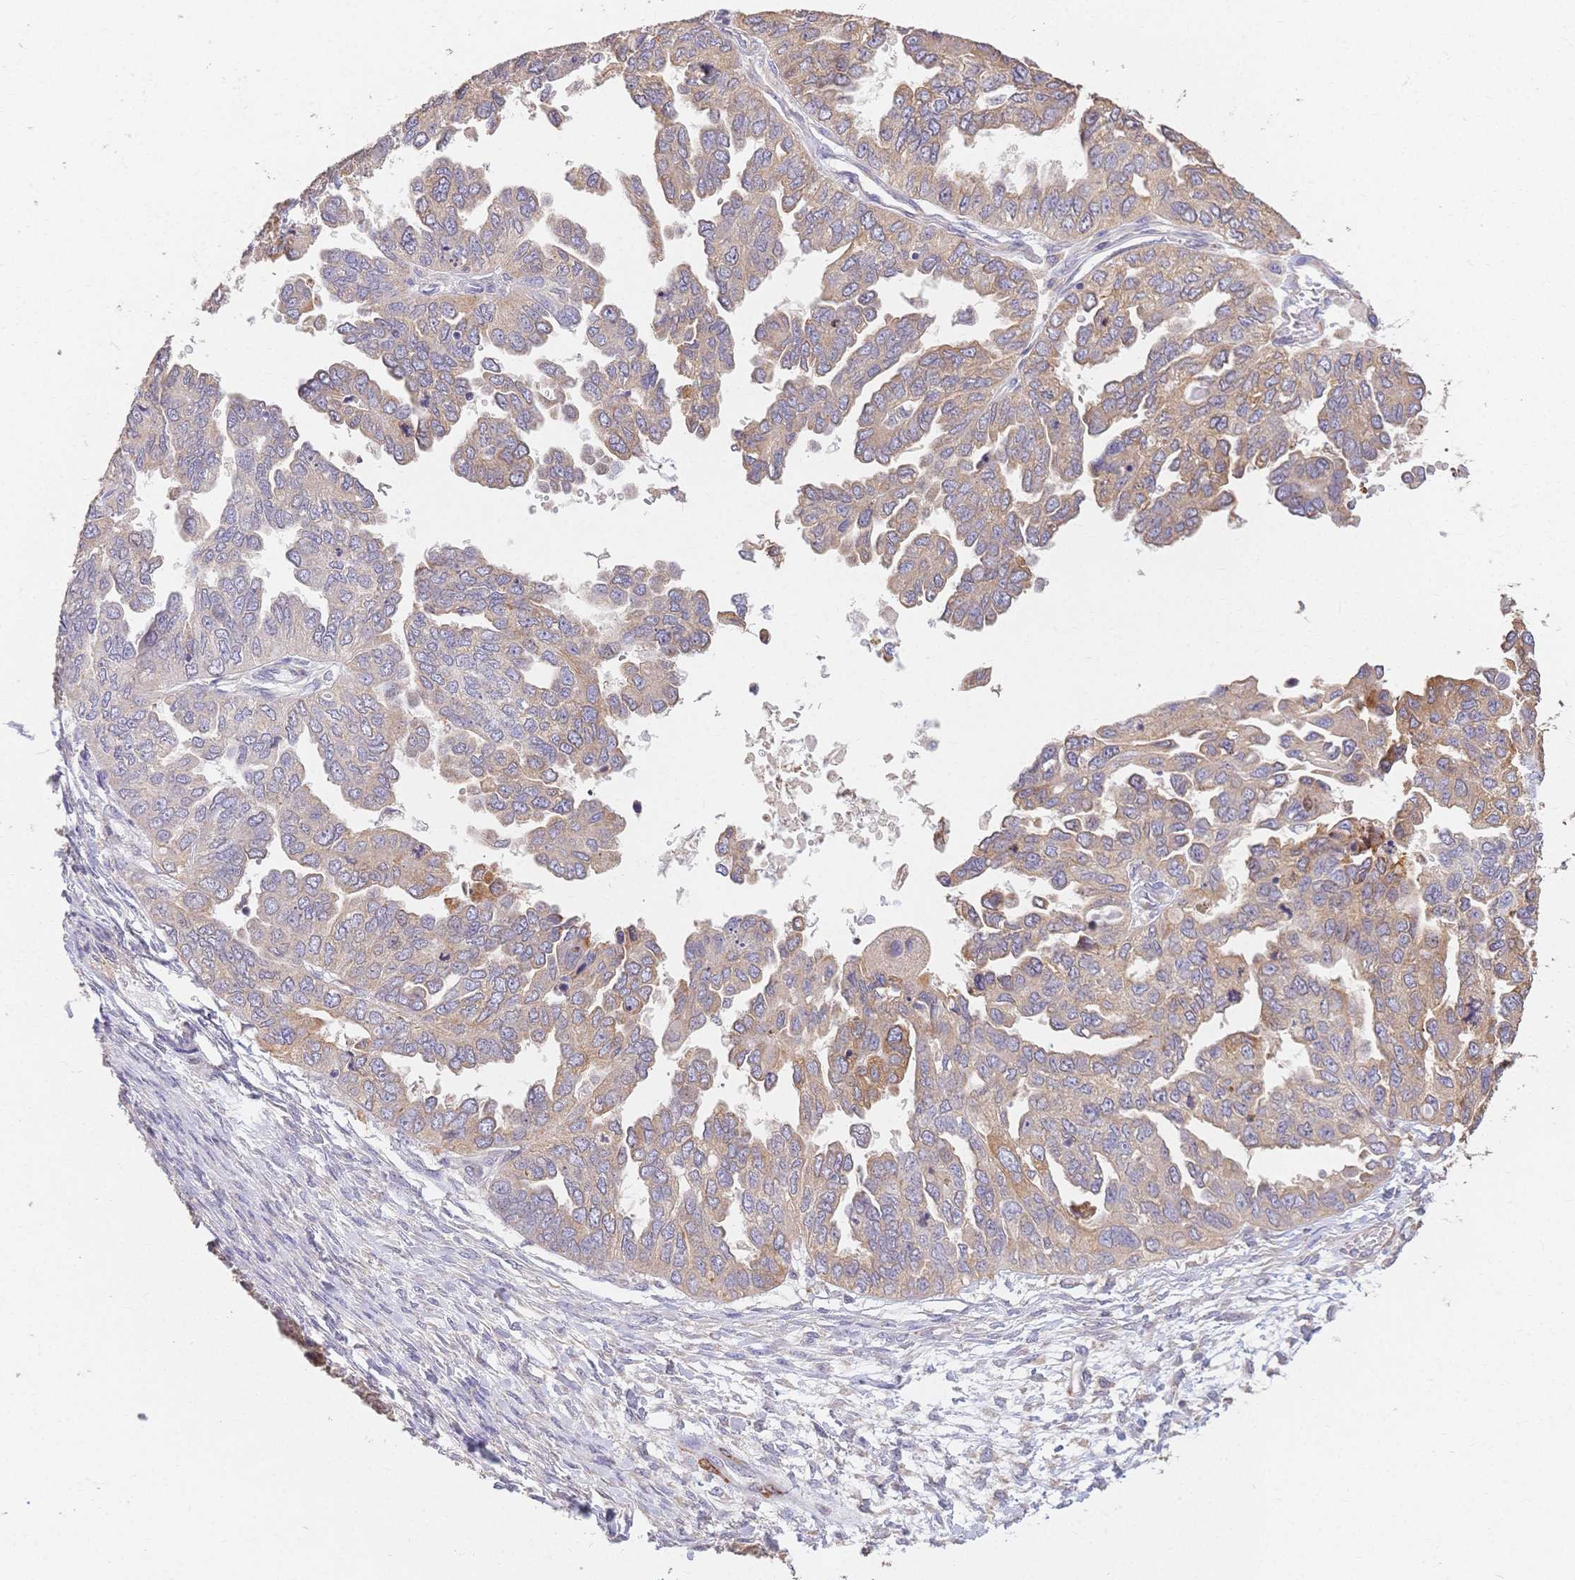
{"staining": {"intensity": "weak", "quantity": "25%-75%", "location": "cytoplasmic/membranous"}, "tissue": "ovarian cancer", "cell_type": "Tumor cells", "image_type": "cancer", "snomed": [{"axis": "morphology", "description": "Cystadenocarcinoma, serous, NOS"}, {"axis": "topography", "description": "Ovary"}], "caption": "Immunohistochemical staining of human ovarian cancer (serous cystadenocarcinoma) shows weak cytoplasmic/membranous protein expression in about 25%-75% of tumor cells.", "gene": "HS3ST5", "patient": {"sex": "female", "age": 53}}